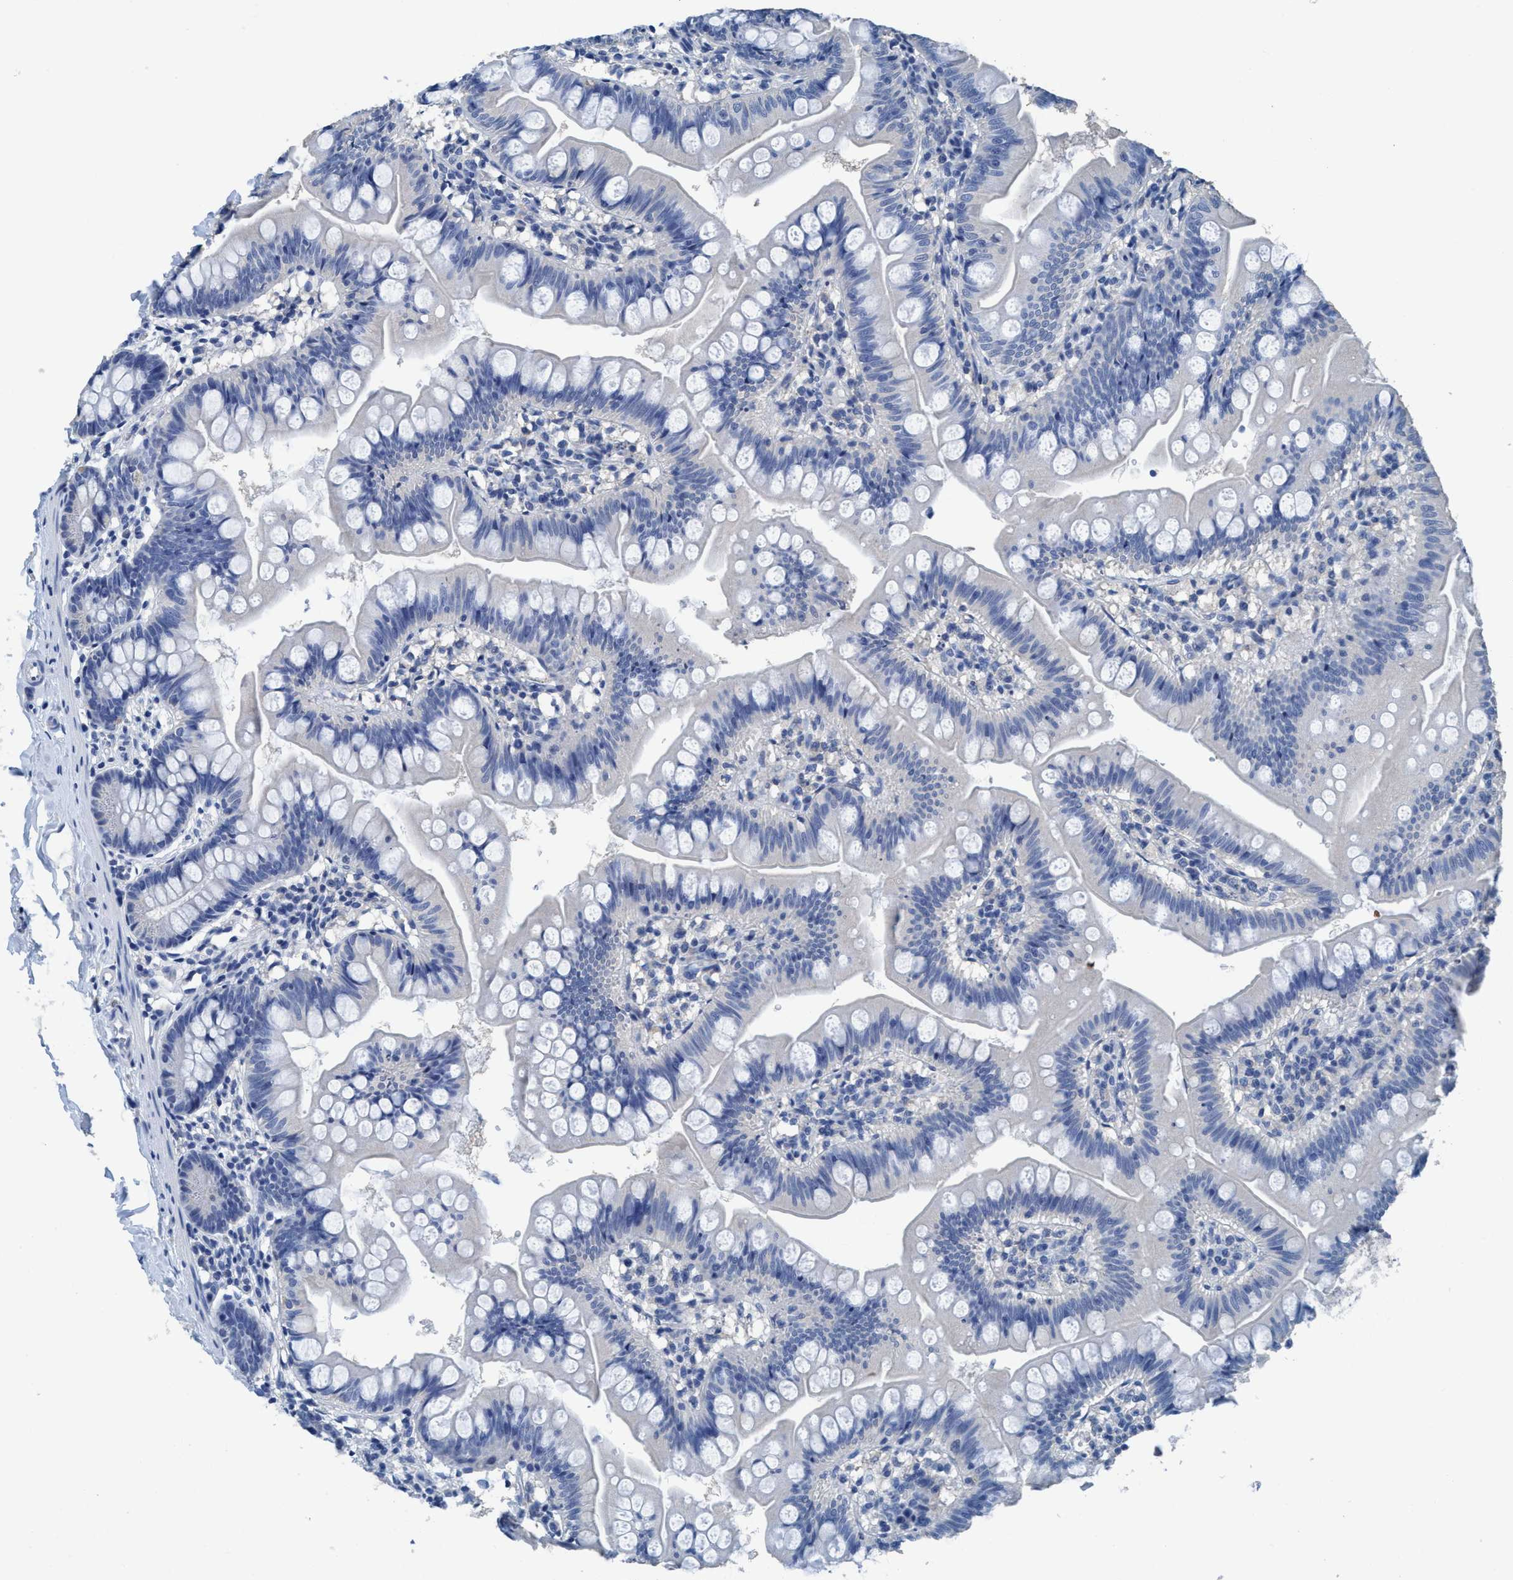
{"staining": {"intensity": "weak", "quantity": "<25%", "location": "cytoplasmic/membranous"}, "tissue": "small intestine", "cell_type": "Glandular cells", "image_type": "normal", "snomed": [{"axis": "morphology", "description": "Normal tissue, NOS"}, {"axis": "topography", "description": "Small intestine"}], "caption": "Unremarkable small intestine was stained to show a protein in brown. There is no significant expression in glandular cells. (DAB immunohistochemistry (IHC) visualized using brightfield microscopy, high magnification).", "gene": "DNAI1", "patient": {"sex": "male", "age": 7}}